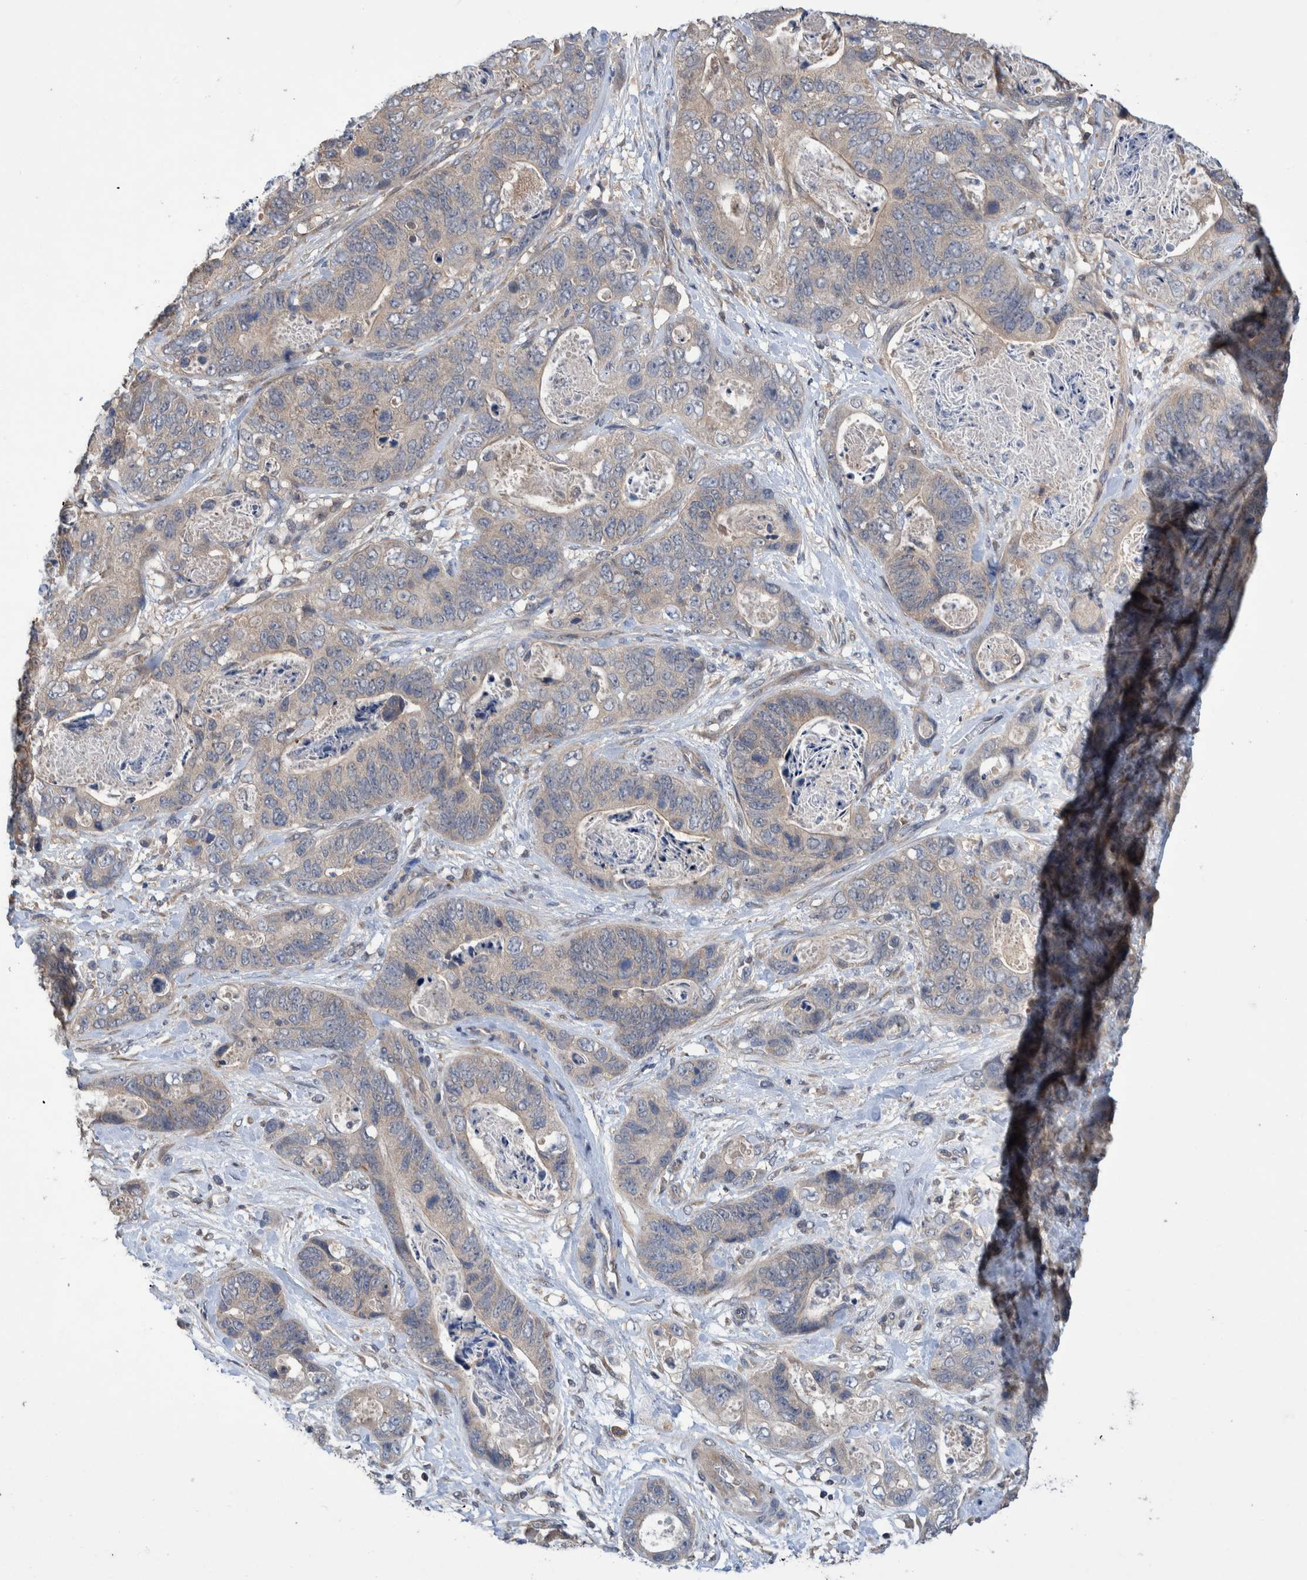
{"staining": {"intensity": "weak", "quantity": "<25%", "location": "cytoplasmic/membranous"}, "tissue": "stomach cancer", "cell_type": "Tumor cells", "image_type": "cancer", "snomed": [{"axis": "morphology", "description": "Normal tissue, NOS"}, {"axis": "morphology", "description": "Adenocarcinoma, NOS"}, {"axis": "topography", "description": "Stomach"}], "caption": "Stomach cancer stained for a protein using immunohistochemistry shows no staining tumor cells.", "gene": "PLPBP", "patient": {"sex": "female", "age": 89}}